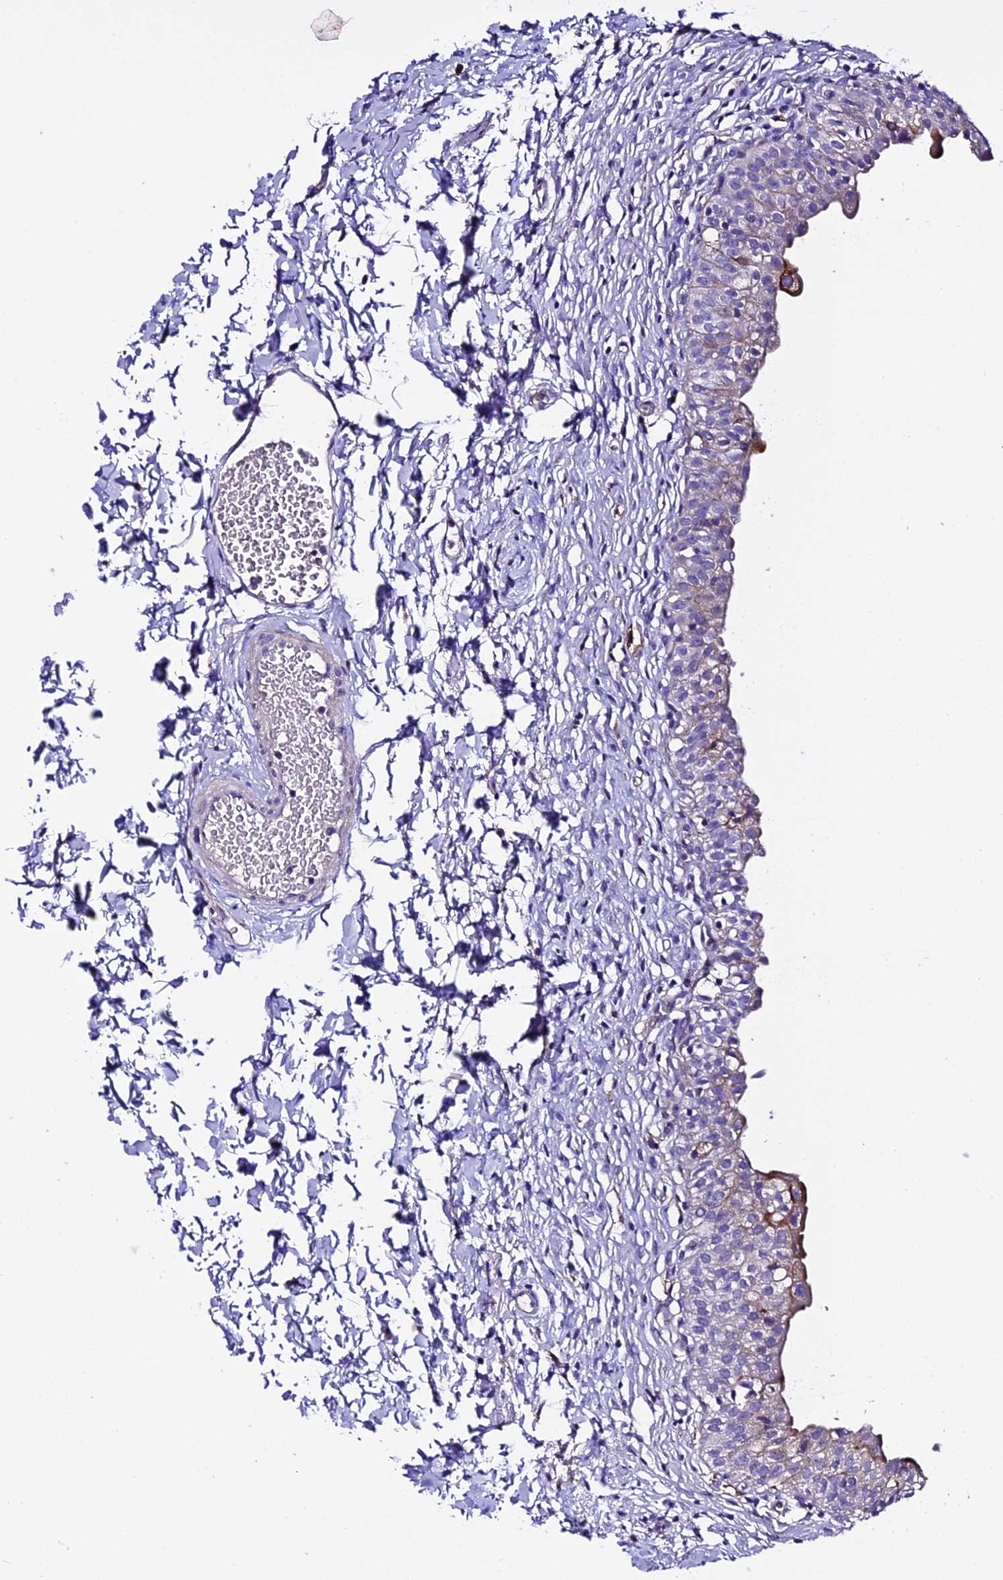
{"staining": {"intensity": "moderate", "quantity": "<25%", "location": "cytoplasmic/membranous"}, "tissue": "urinary bladder", "cell_type": "Urothelial cells", "image_type": "normal", "snomed": [{"axis": "morphology", "description": "Normal tissue, NOS"}, {"axis": "topography", "description": "Urinary bladder"}], "caption": "Moderate cytoplasmic/membranous positivity for a protein is identified in approximately <25% of urothelial cells of normal urinary bladder using immunohistochemistry.", "gene": "NOD2", "patient": {"sex": "male", "age": 55}}